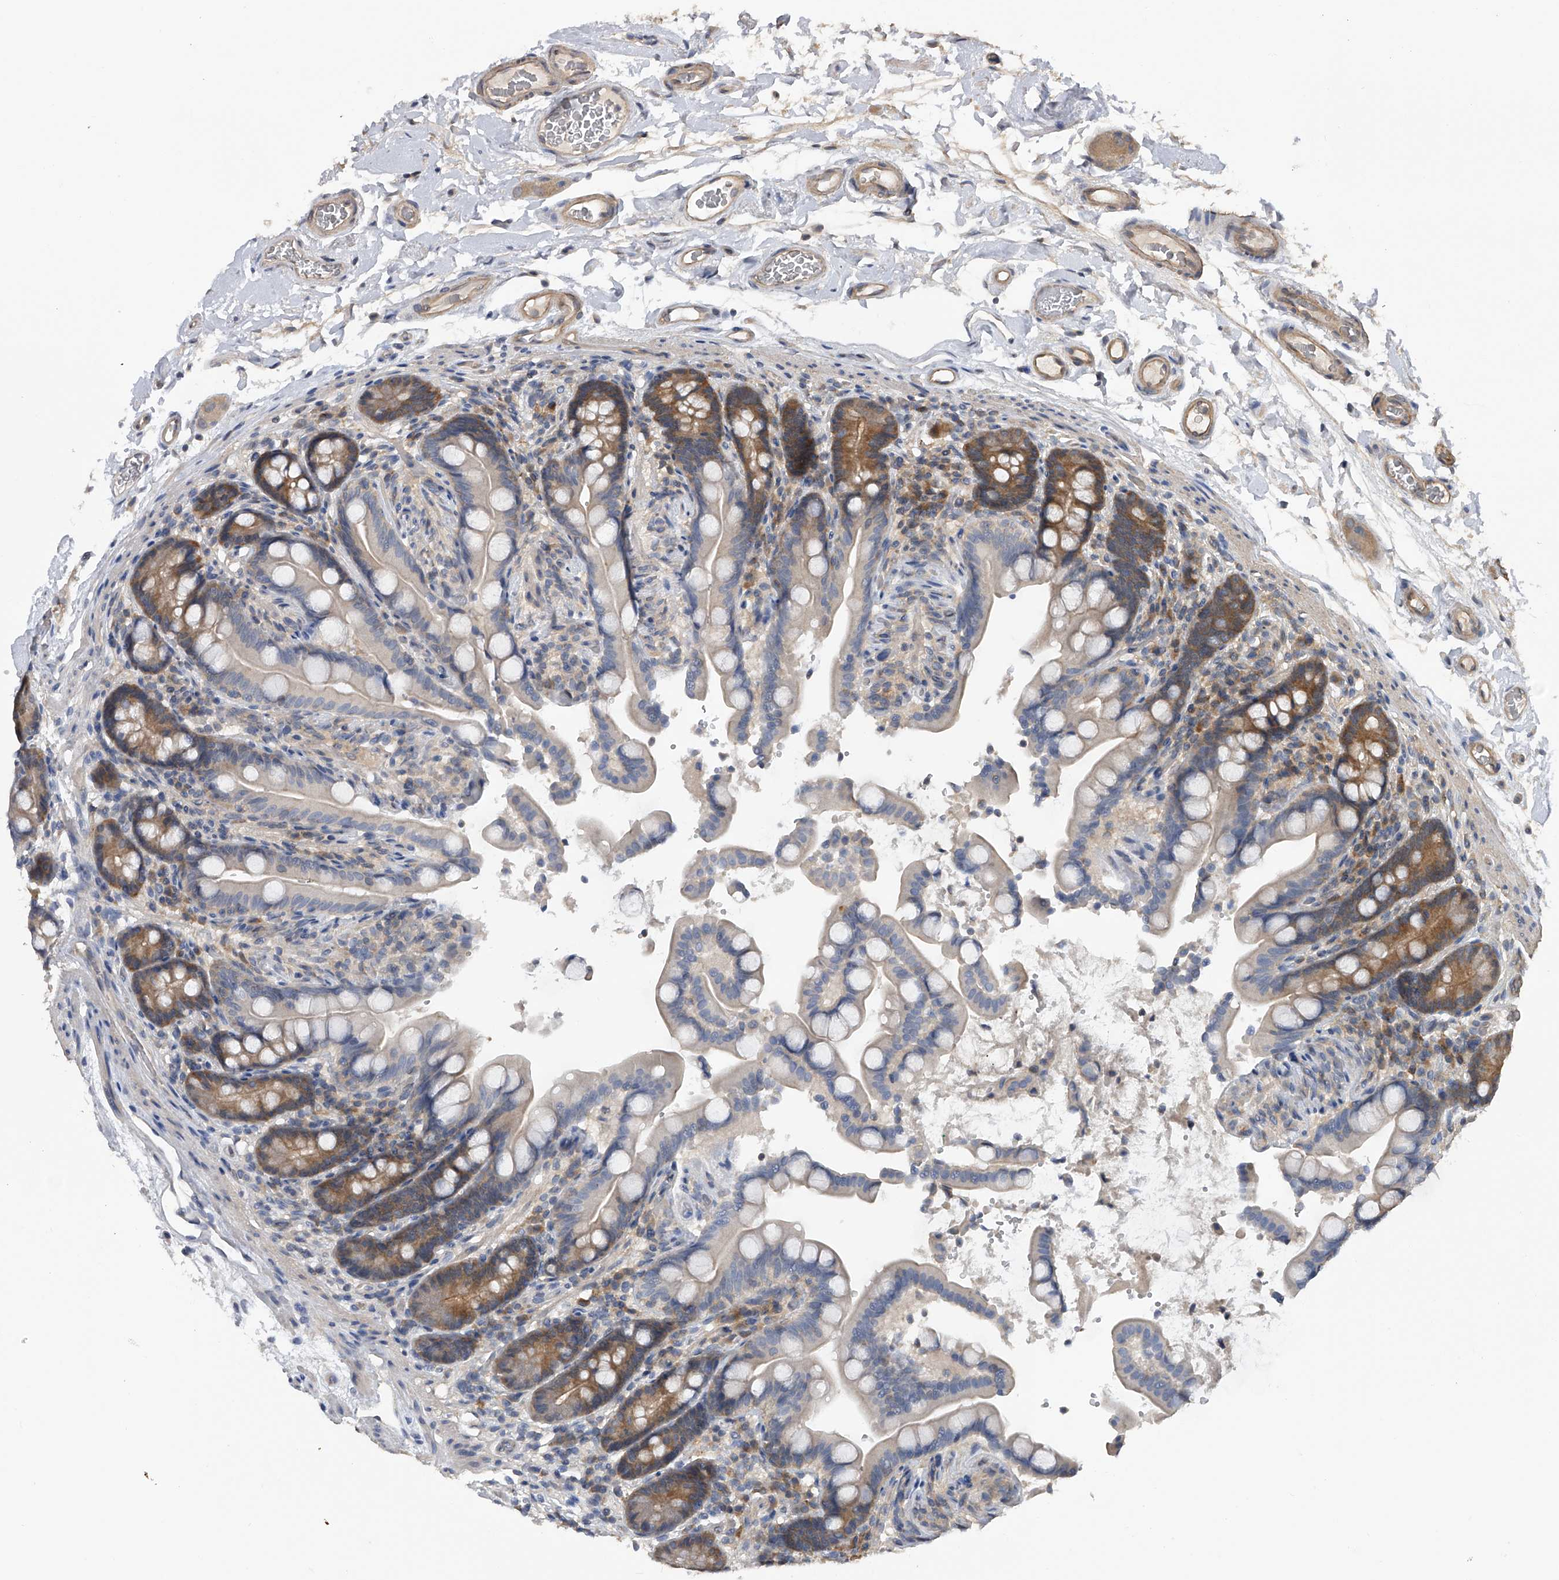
{"staining": {"intensity": "moderate", "quantity": ">75%", "location": "cytoplasmic/membranous"}, "tissue": "colon", "cell_type": "Endothelial cells", "image_type": "normal", "snomed": [{"axis": "morphology", "description": "Normal tissue, NOS"}, {"axis": "topography", "description": "Smooth muscle"}, {"axis": "topography", "description": "Colon"}], "caption": "Colon stained for a protein reveals moderate cytoplasmic/membranous positivity in endothelial cells. (Stains: DAB (3,3'-diaminobenzidine) in brown, nuclei in blue, Microscopy: brightfield microscopy at high magnification).", "gene": "CFAP298", "patient": {"sex": "male", "age": 73}}